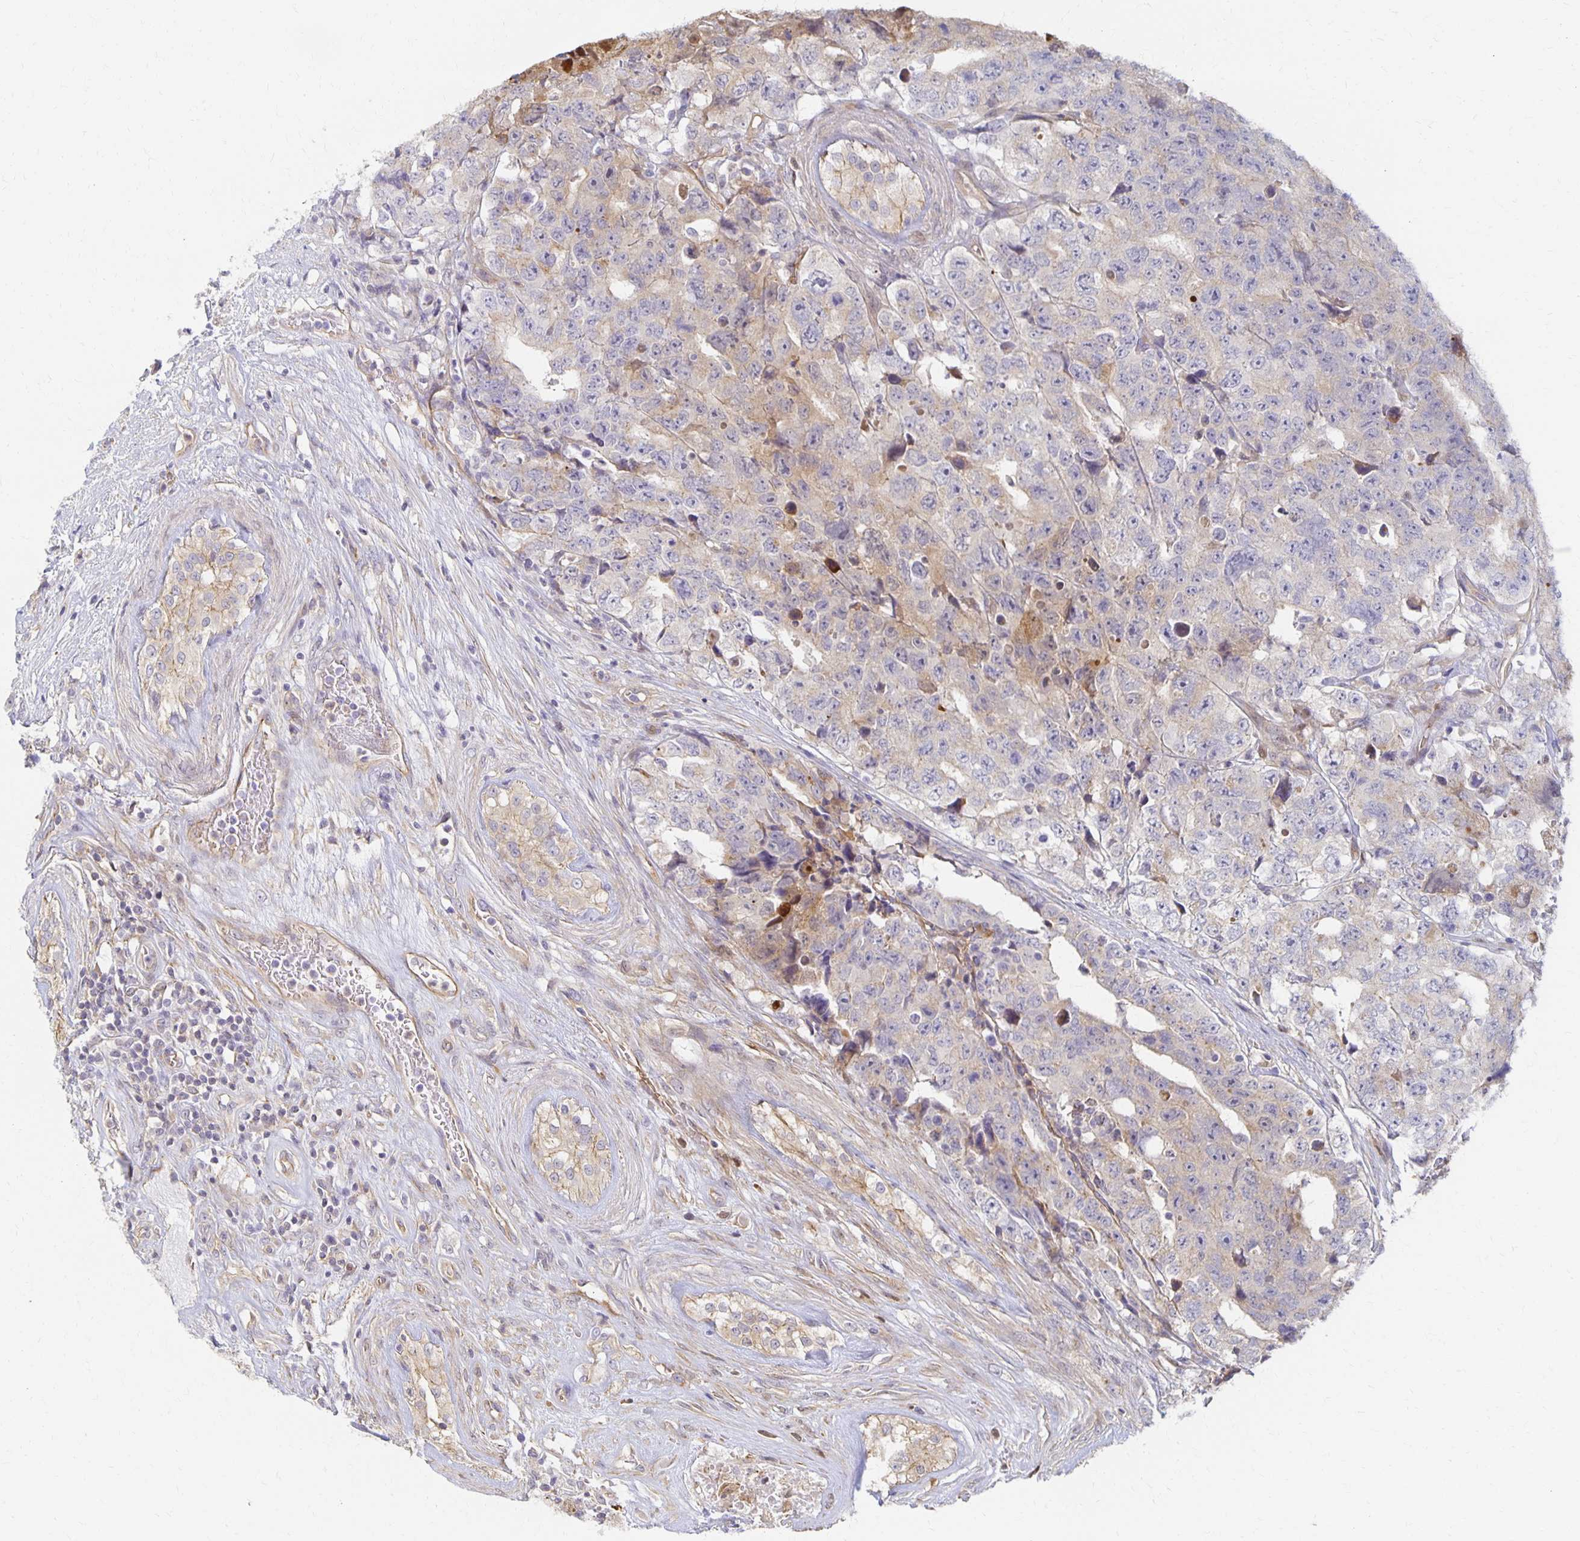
{"staining": {"intensity": "weak", "quantity": "25%-75%", "location": "cytoplasmic/membranous"}, "tissue": "testis cancer", "cell_type": "Tumor cells", "image_type": "cancer", "snomed": [{"axis": "morphology", "description": "Carcinoma, Embryonal, NOS"}, {"axis": "topography", "description": "Testis"}], "caption": "This image shows IHC staining of testis cancer, with low weak cytoplasmic/membranous expression in approximately 25%-75% of tumor cells.", "gene": "SORL1", "patient": {"sex": "male", "age": 24}}